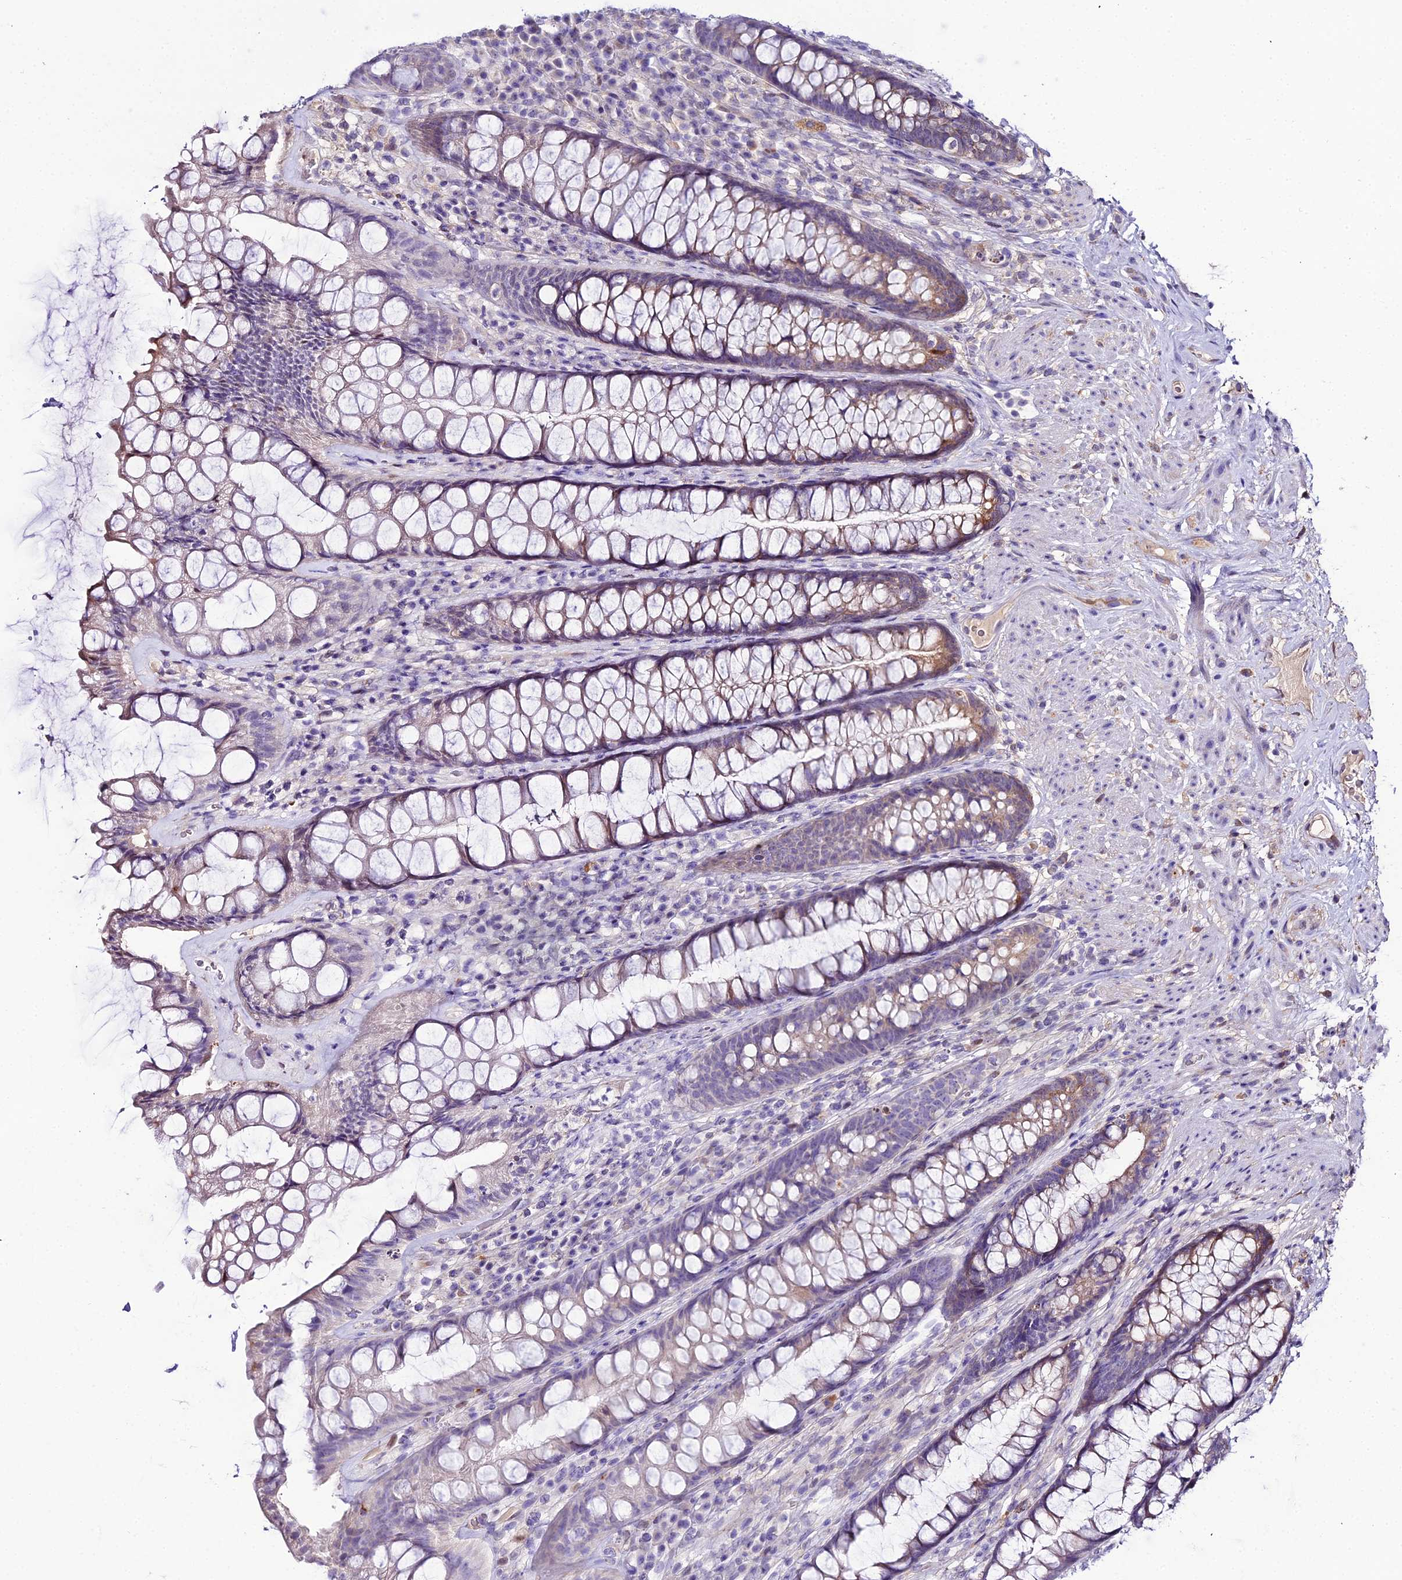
{"staining": {"intensity": "moderate", "quantity": "<25%", "location": "cytoplasmic/membranous"}, "tissue": "rectum", "cell_type": "Glandular cells", "image_type": "normal", "snomed": [{"axis": "morphology", "description": "Normal tissue, NOS"}, {"axis": "topography", "description": "Rectum"}], "caption": "About <25% of glandular cells in unremarkable rectum reveal moderate cytoplasmic/membranous protein staining as visualized by brown immunohistochemical staining.", "gene": "MB21D2", "patient": {"sex": "male", "age": 74}}